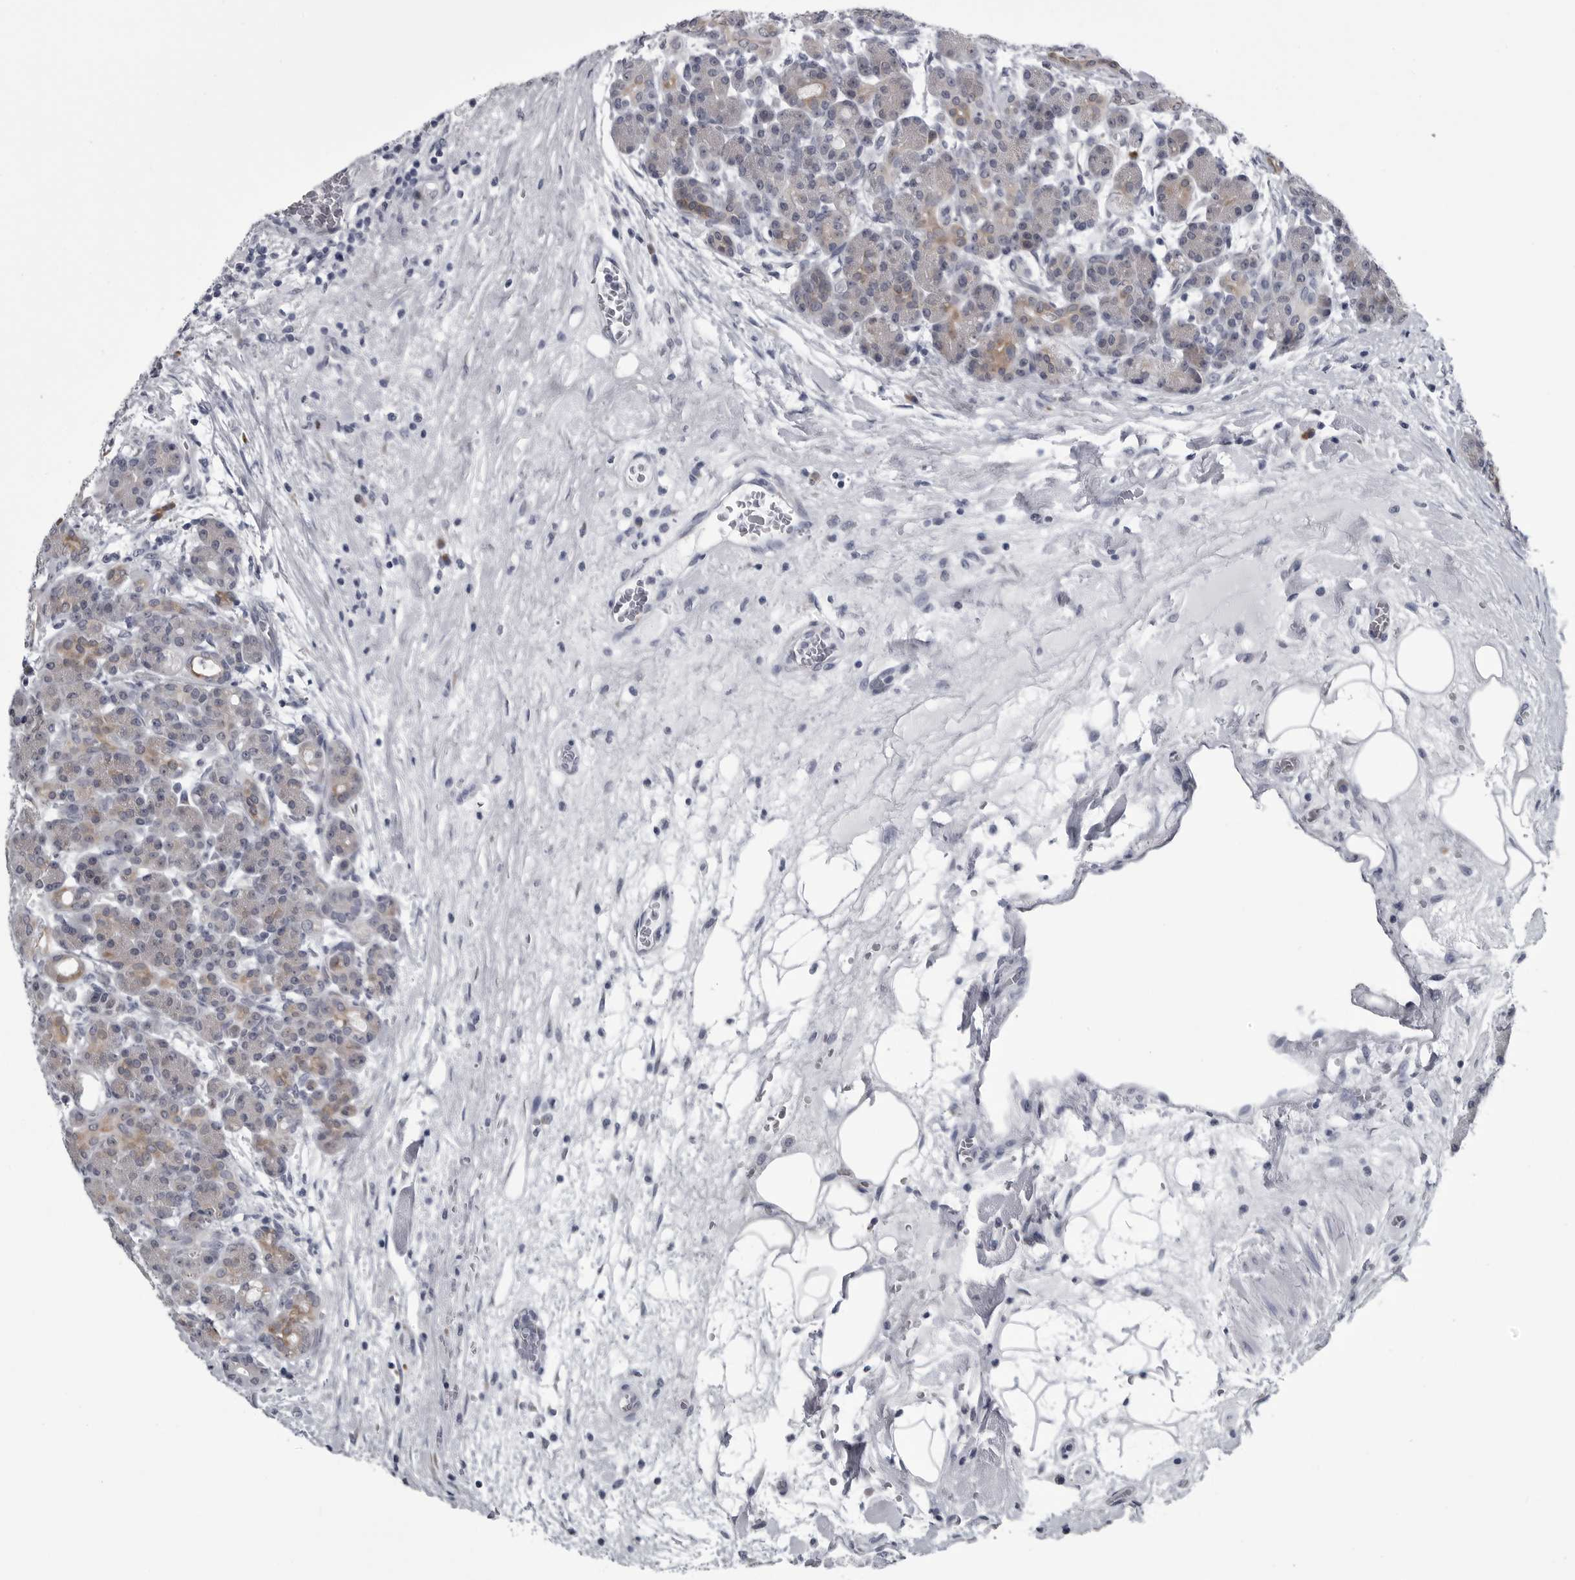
{"staining": {"intensity": "moderate", "quantity": "25%-75%", "location": "cytoplasmic/membranous"}, "tissue": "pancreas", "cell_type": "Exocrine glandular cells", "image_type": "normal", "snomed": [{"axis": "morphology", "description": "Normal tissue, NOS"}, {"axis": "topography", "description": "Pancreas"}], "caption": "Immunohistochemical staining of unremarkable pancreas reveals moderate cytoplasmic/membranous protein expression in approximately 25%-75% of exocrine glandular cells.", "gene": "MYOC", "patient": {"sex": "male", "age": 63}}